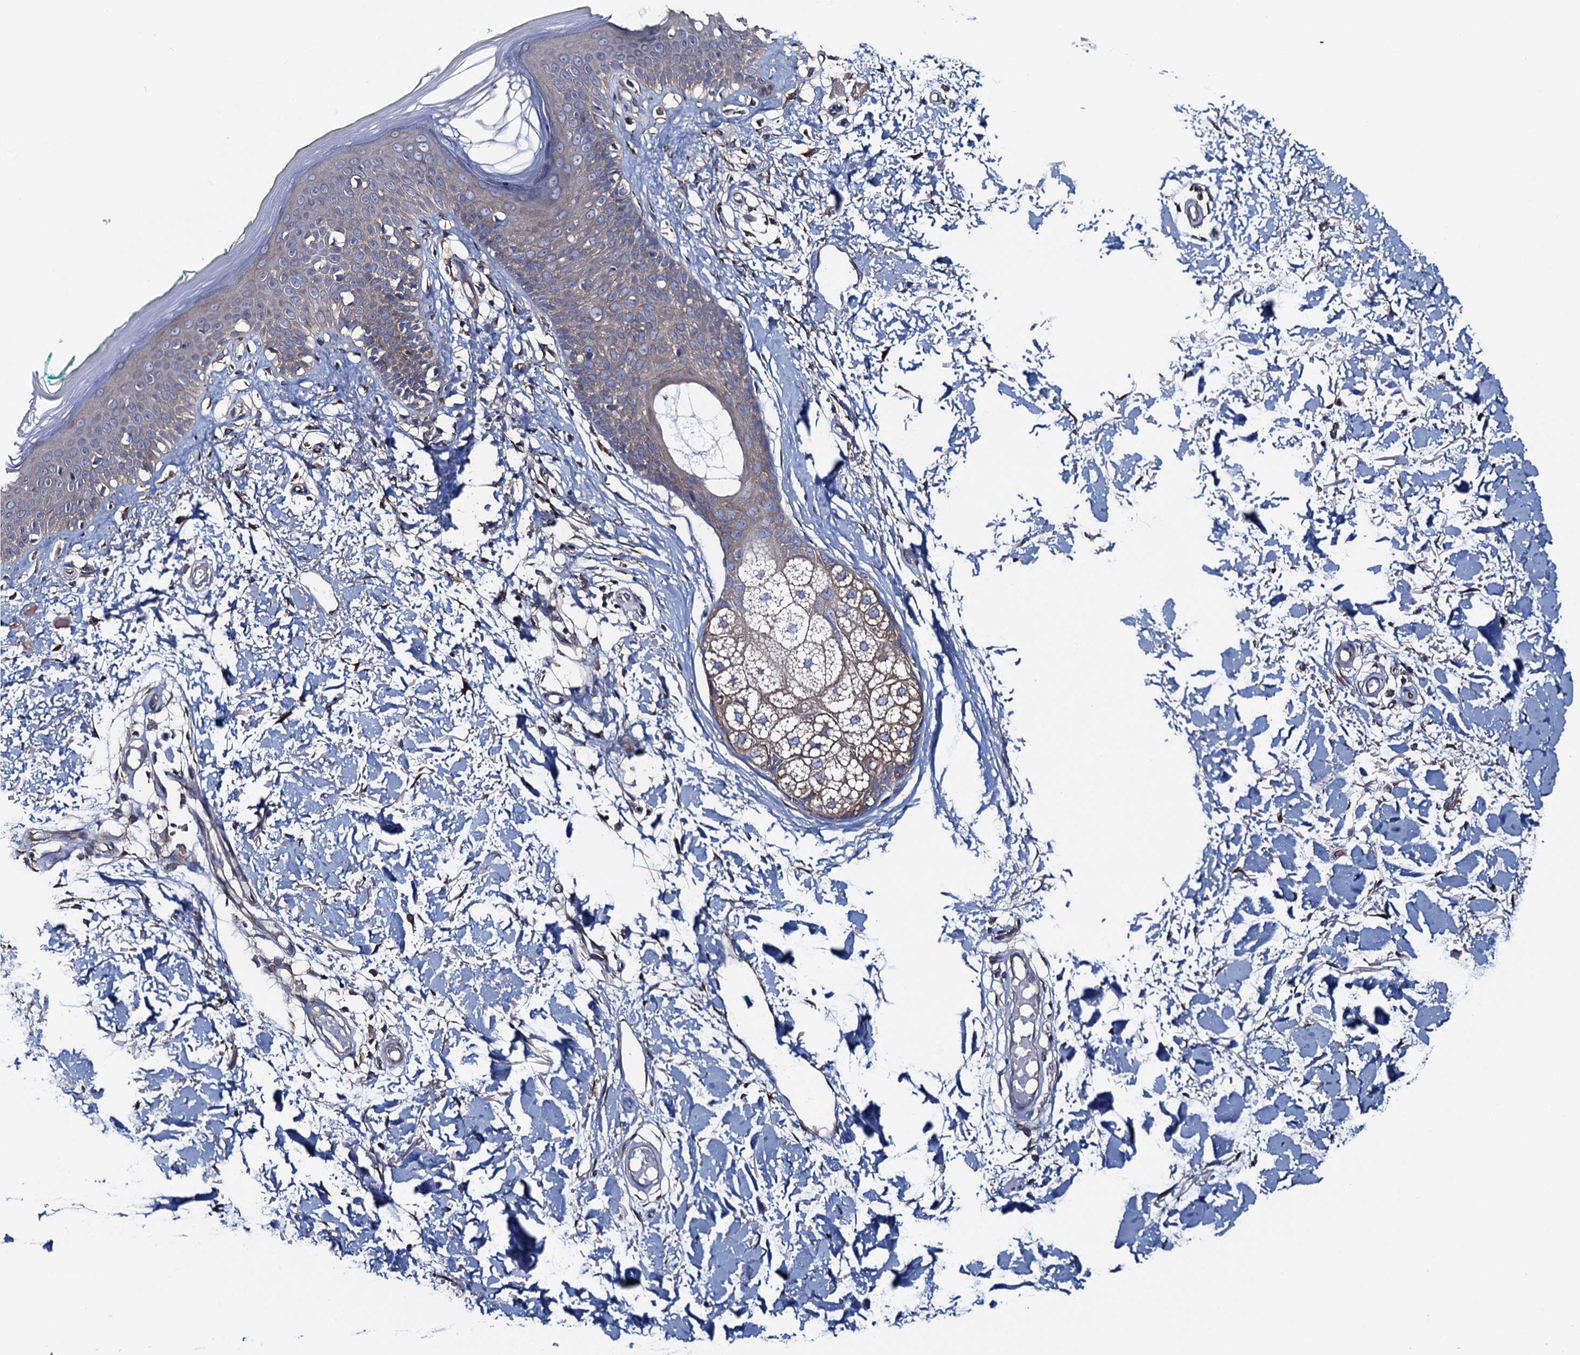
{"staining": {"intensity": "moderate", "quantity": ">75%", "location": "cytoplasmic/membranous"}, "tissue": "skin", "cell_type": "Fibroblasts", "image_type": "normal", "snomed": [{"axis": "morphology", "description": "Normal tissue, NOS"}, {"axis": "topography", "description": "Skin"}], "caption": "Immunohistochemical staining of normal human skin shows moderate cytoplasmic/membranous protein expression in approximately >75% of fibroblasts.", "gene": "ADCY9", "patient": {"sex": "male", "age": 62}}